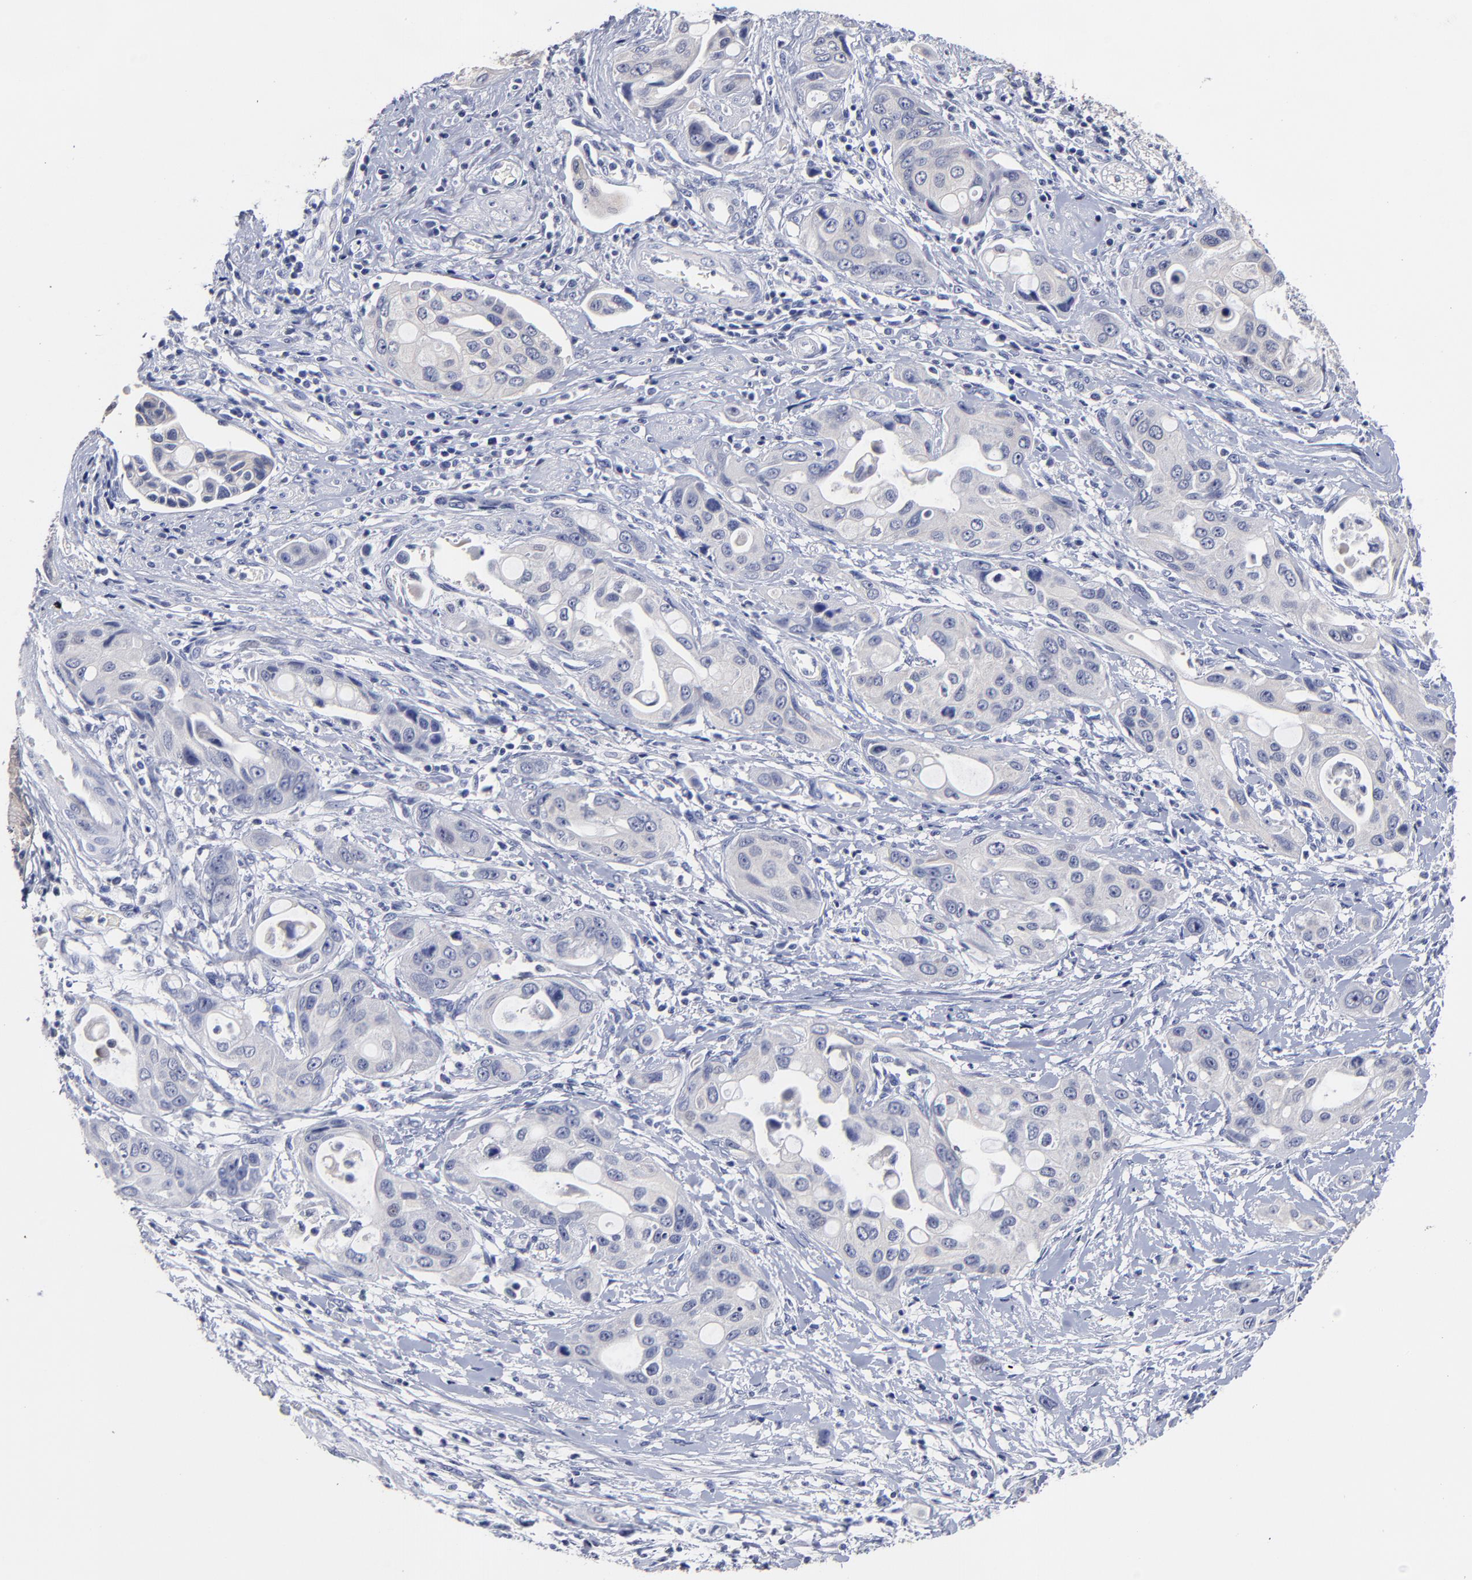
{"staining": {"intensity": "negative", "quantity": "none", "location": "none"}, "tissue": "pancreatic cancer", "cell_type": "Tumor cells", "image_type": "cancer", "snomed": [{"axis": "morphology", "description": "Adenocarcinoma, NOS"}, {"axis": "topography", "description": "Pancreas"}], "caption": "Adenocarcinoma (pancreatic) was stained to show a protein in brown. There is no significant staining in tumor cells. (DAB IHC visualized using brightfield microscopy, high magnification).", "gene": "CXADR", "patient": {"sex": "female", "age": 60}}